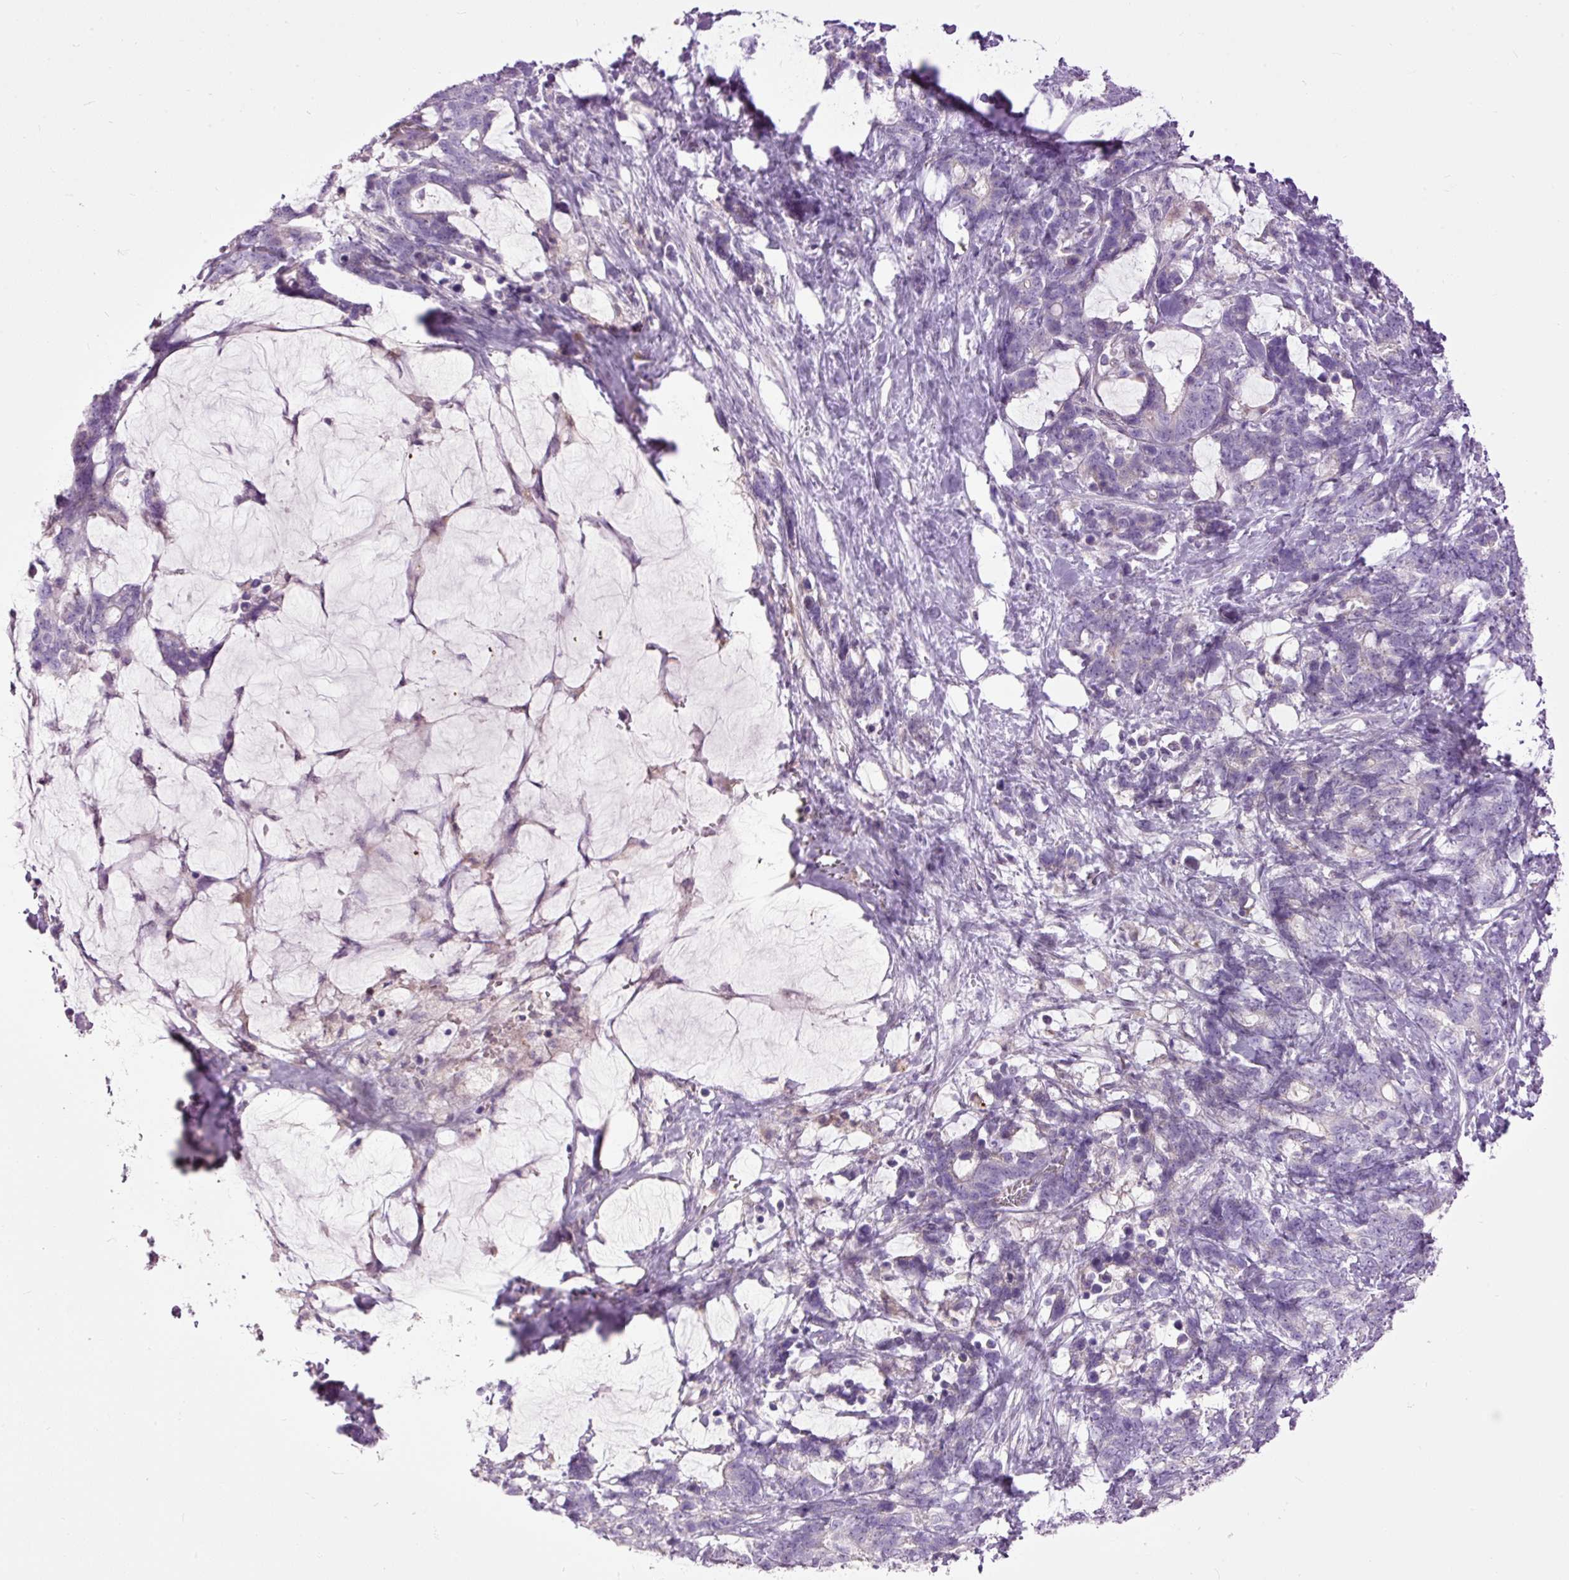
{"staining": {"intensity": "negative", "quantity": "none", "location": "none"}, "tissue": "stomach cancer", "cell_type": "Tumor cells", "image_type": "cancer", "snomed": [{"axis": "morphology", "description": "Normal tissue, NOS"}, {"axis": "morphology", "description": "Adenocarcinoma, NOS"}, {"axis": "topography", "description": "Stomach"}], "caption": "The histopathology image reveals no staining of tumor cells in stomach cancer.", "gene": "FCRL4", "patient": {"sex": "female", "age": 64}}